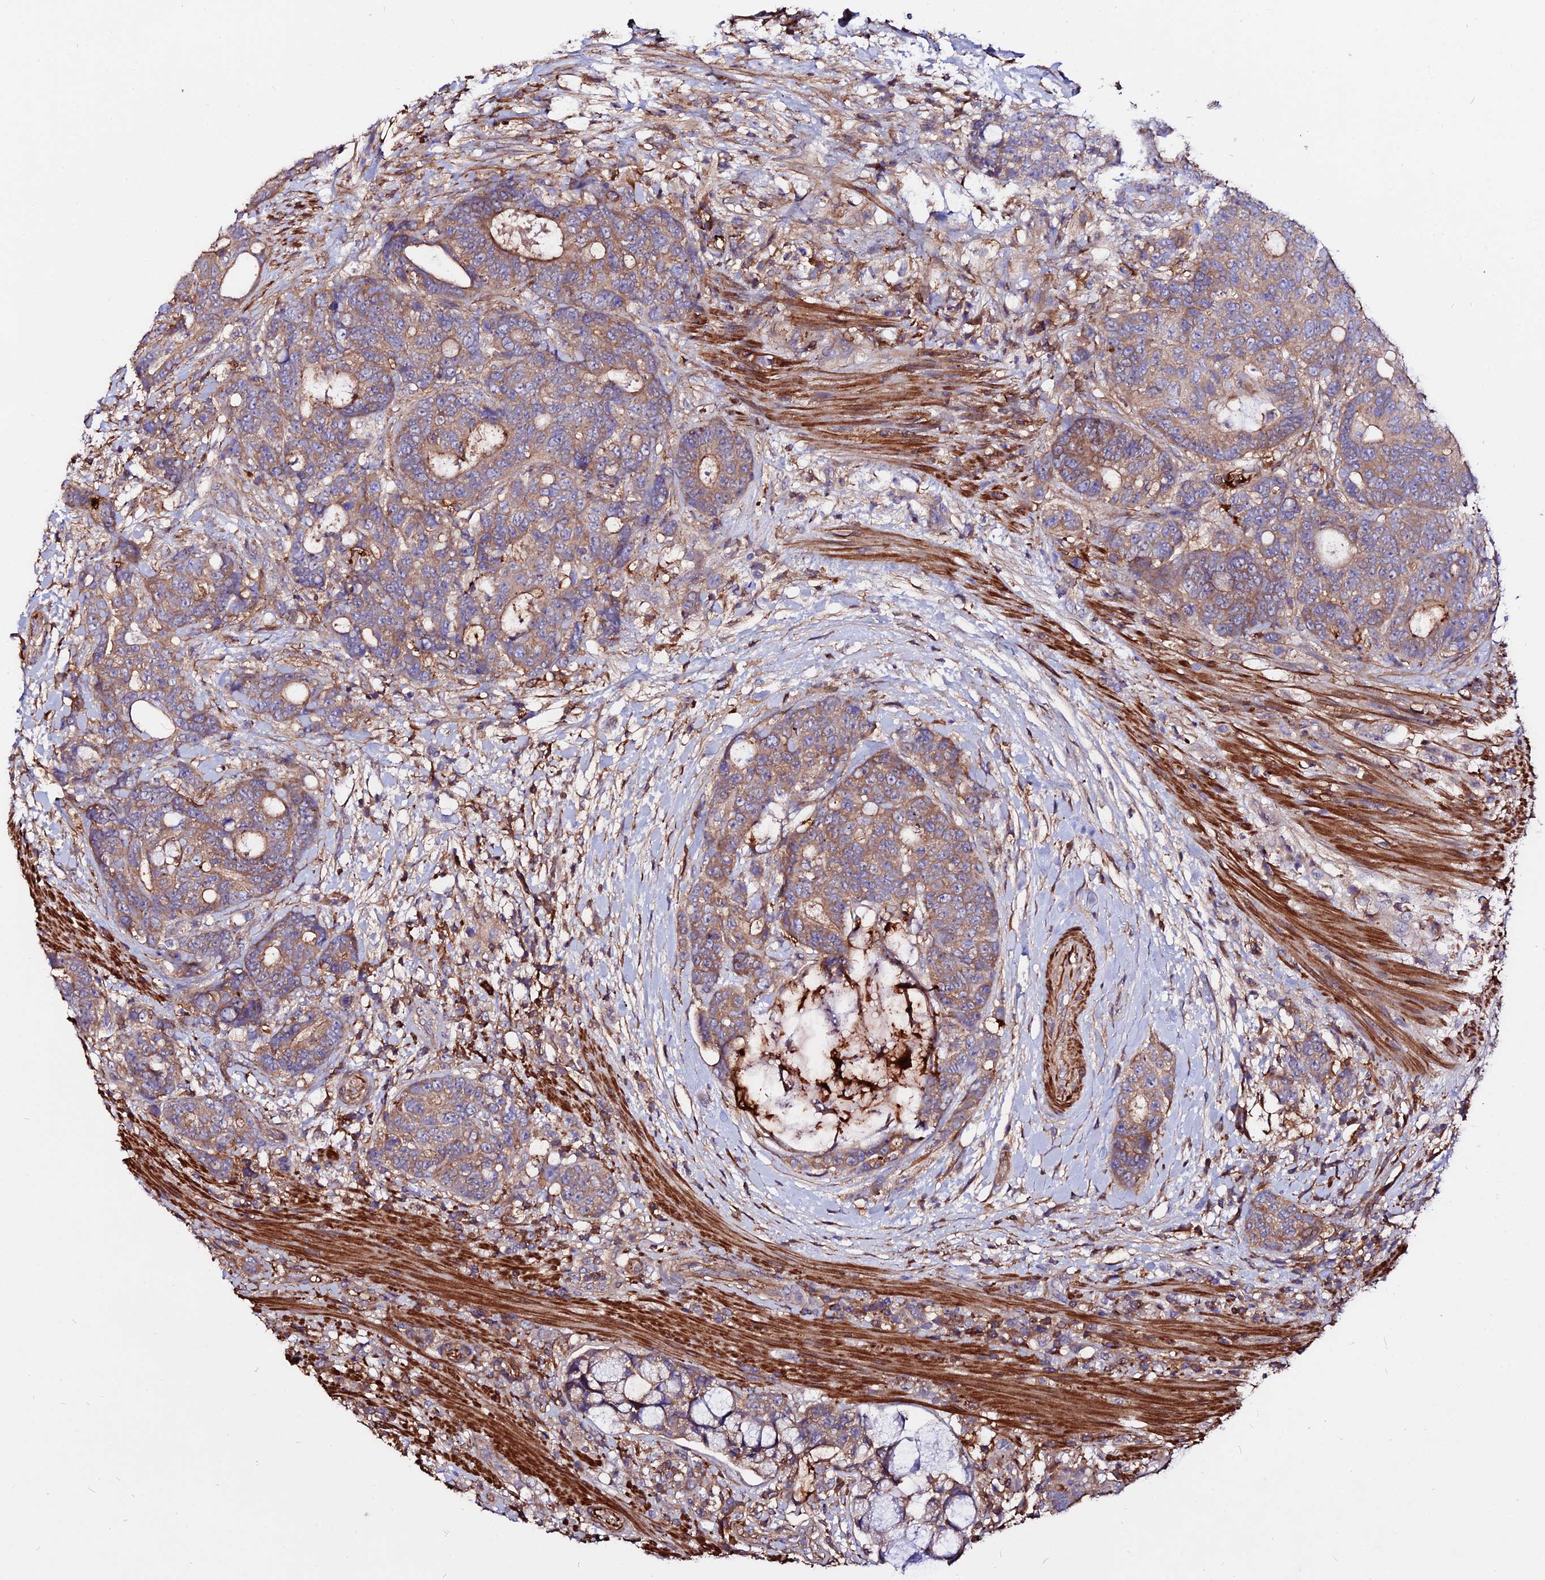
{"staining": {"intensity": "moderate", "quantity": ">75%", "location": "cytoplasmic/membranous"}, "tissue": "colorectal cancer", "cell_type": "Tumor cells", "image_type": "cancer", "snomed": [{"axis": "morphology", "description": "Adenocarcinoma, NOS"}, {"axis": "topography", "description": "Colon"}], "caption": "Moderate cytoplasmic/membranous positivity for a protein is appreciated in about >75% of tumor cells of colorectal adenocarcinoma using immunohistochemistry (IHC).", "gene": "PYM1", "patient": {"sex": "female", "age": 82}}